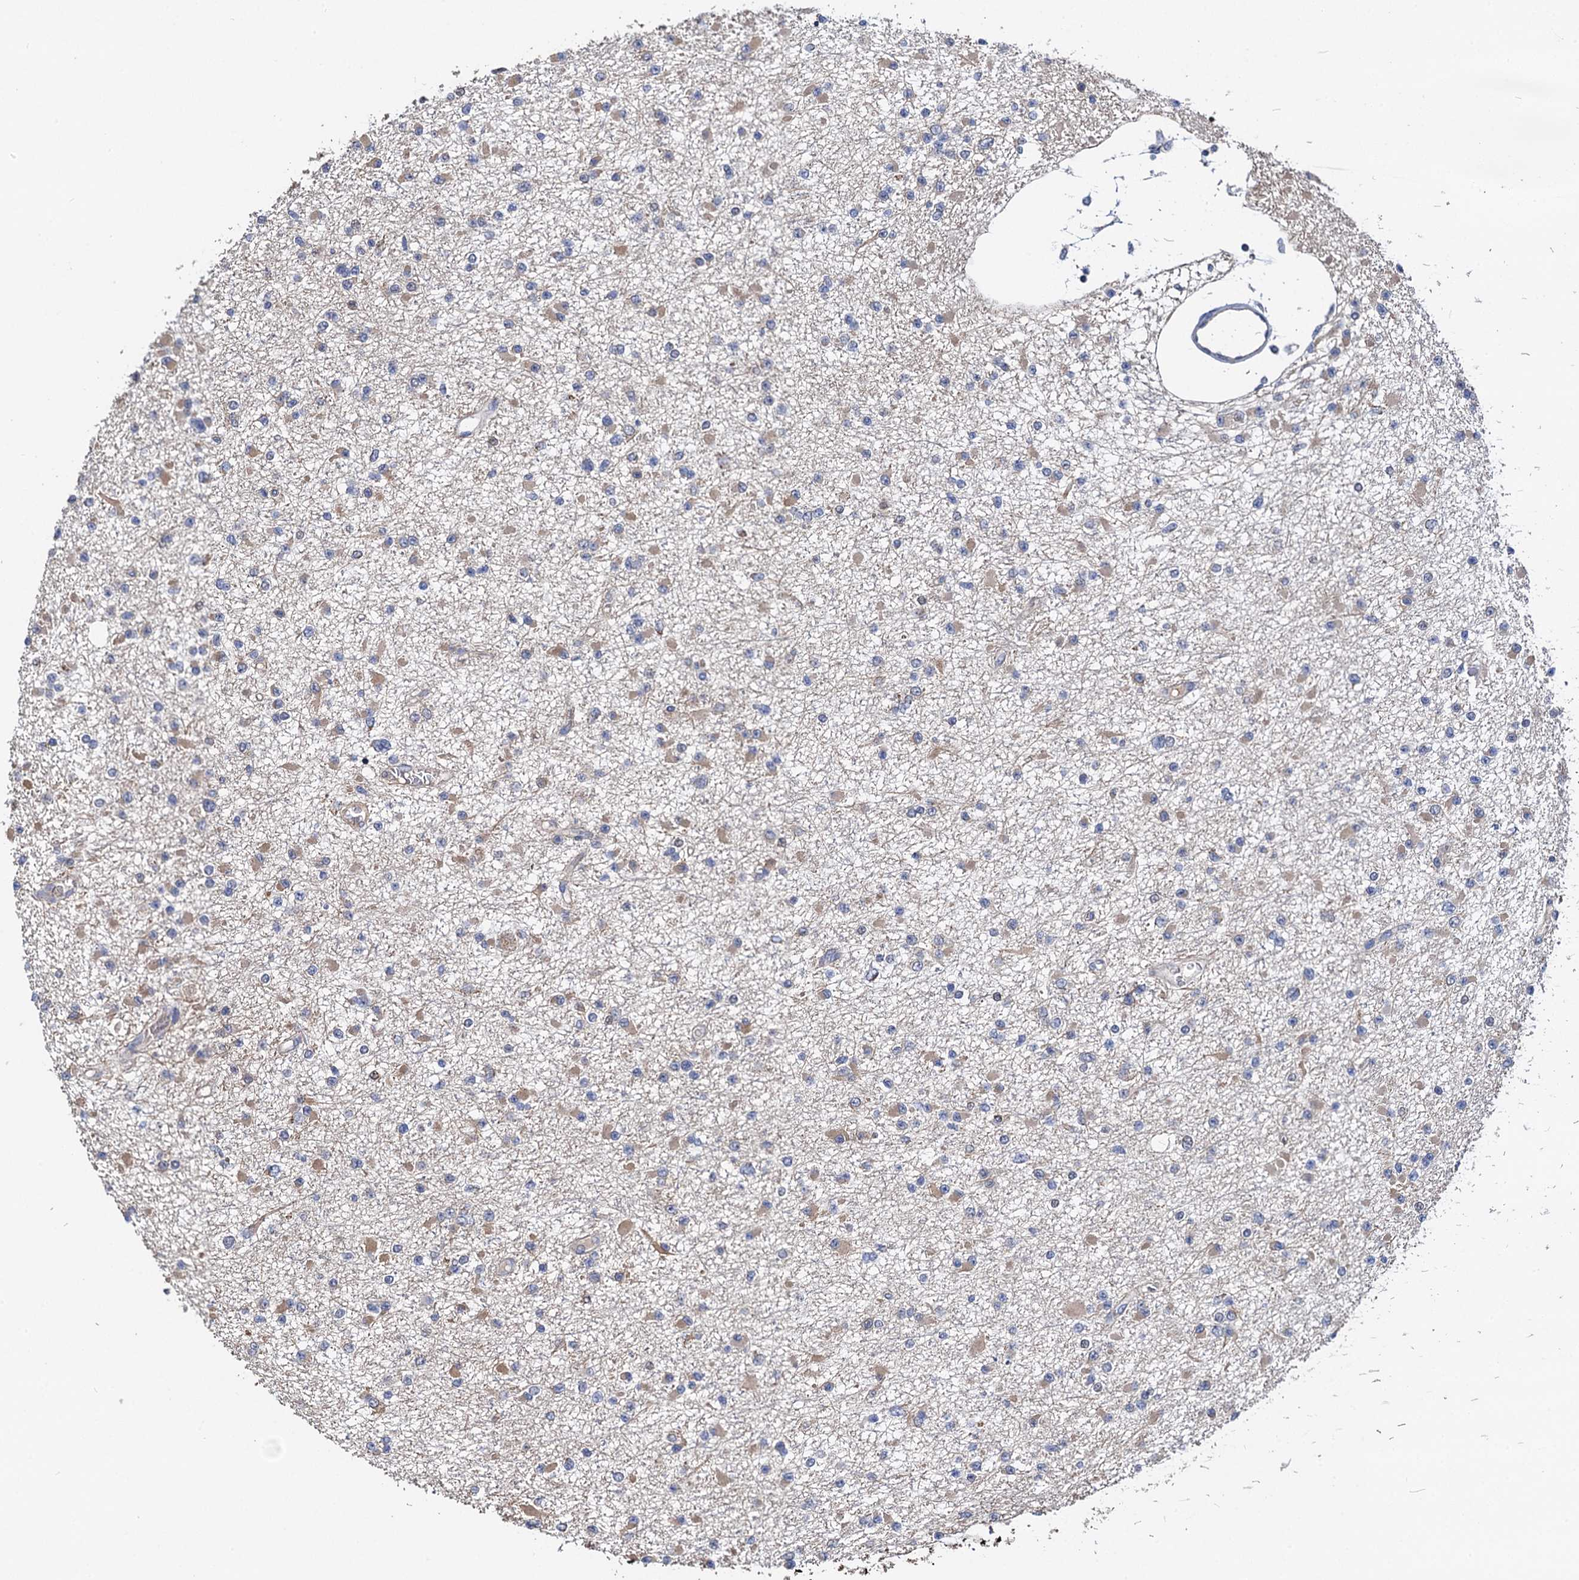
{"staining": {"intensity": "weak", "quantity": "<25%", "location": "cytoplasmic/membranous"}, "tissue": "glioma", "cell_type": "Tumor cells", "image_type": "cancer", "snomed": [{"axis": "morphology", "description": "Glioma, malignant, Low grade"}, {"axis": "topography", "description": "Brain"}], "caption": "Glioma stained for a protein using immunohistochemistry (IHC) shows no positivity tumor cells.", "gene": "PTCD3", "patient": {"sex": "female", "age": 22}}